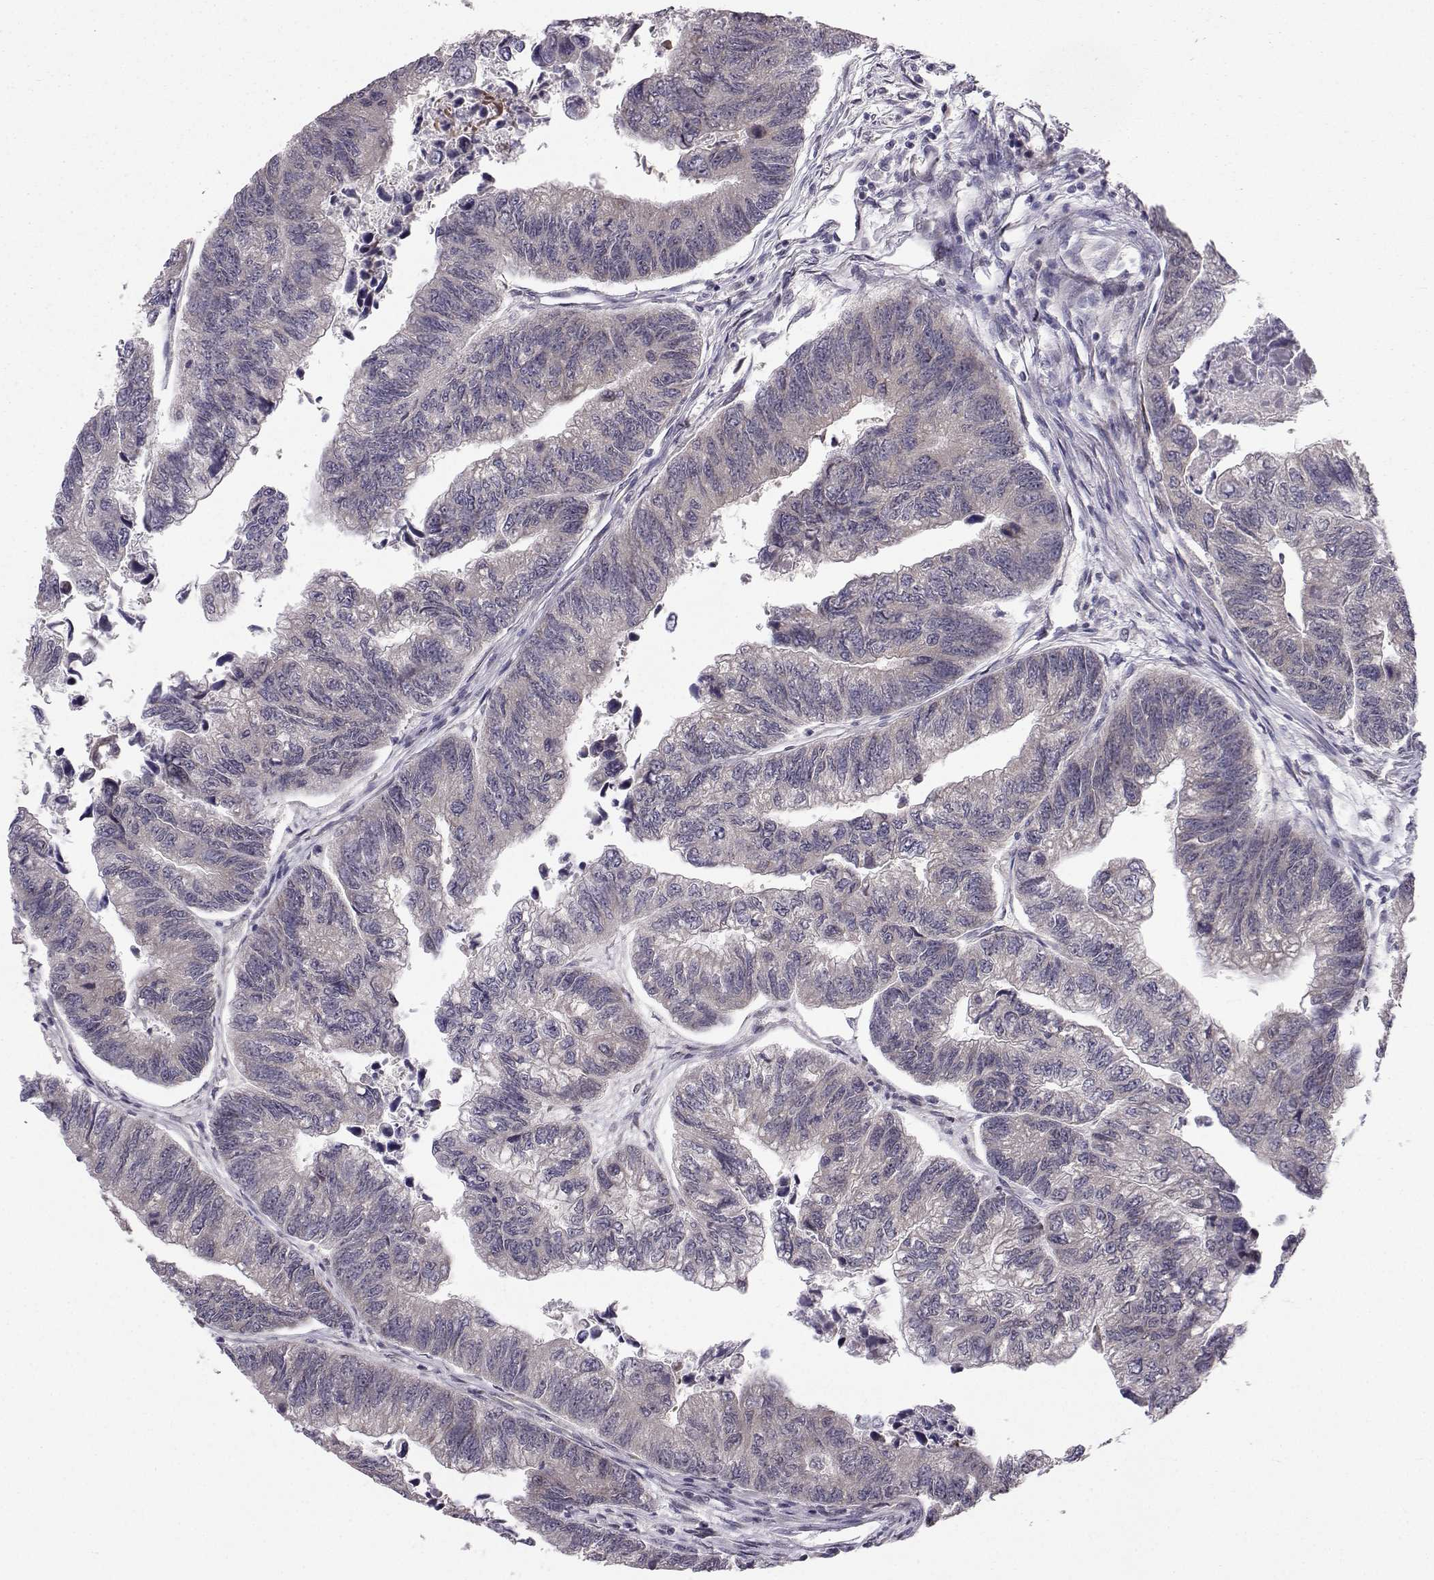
{"staining": {"intensity": "weak", "quantity": "<25%", "location": "cytoplasmic/membranous"}, "tissue": "colorectal cancer", "cell_type": "Tumor cells", "image_type": "cancer", "snomed": [{"axis": "morphology", "description": "Adenocarcinoma, NOS"}, {"axis": "topography", "description": "Colon"}], "caption": "A micrograph of human adenocarcinoma (colorectal) is negative for staining in tumor cells.", "gene": "PKN2", "patient": {"sex": "female", "age": 65}}